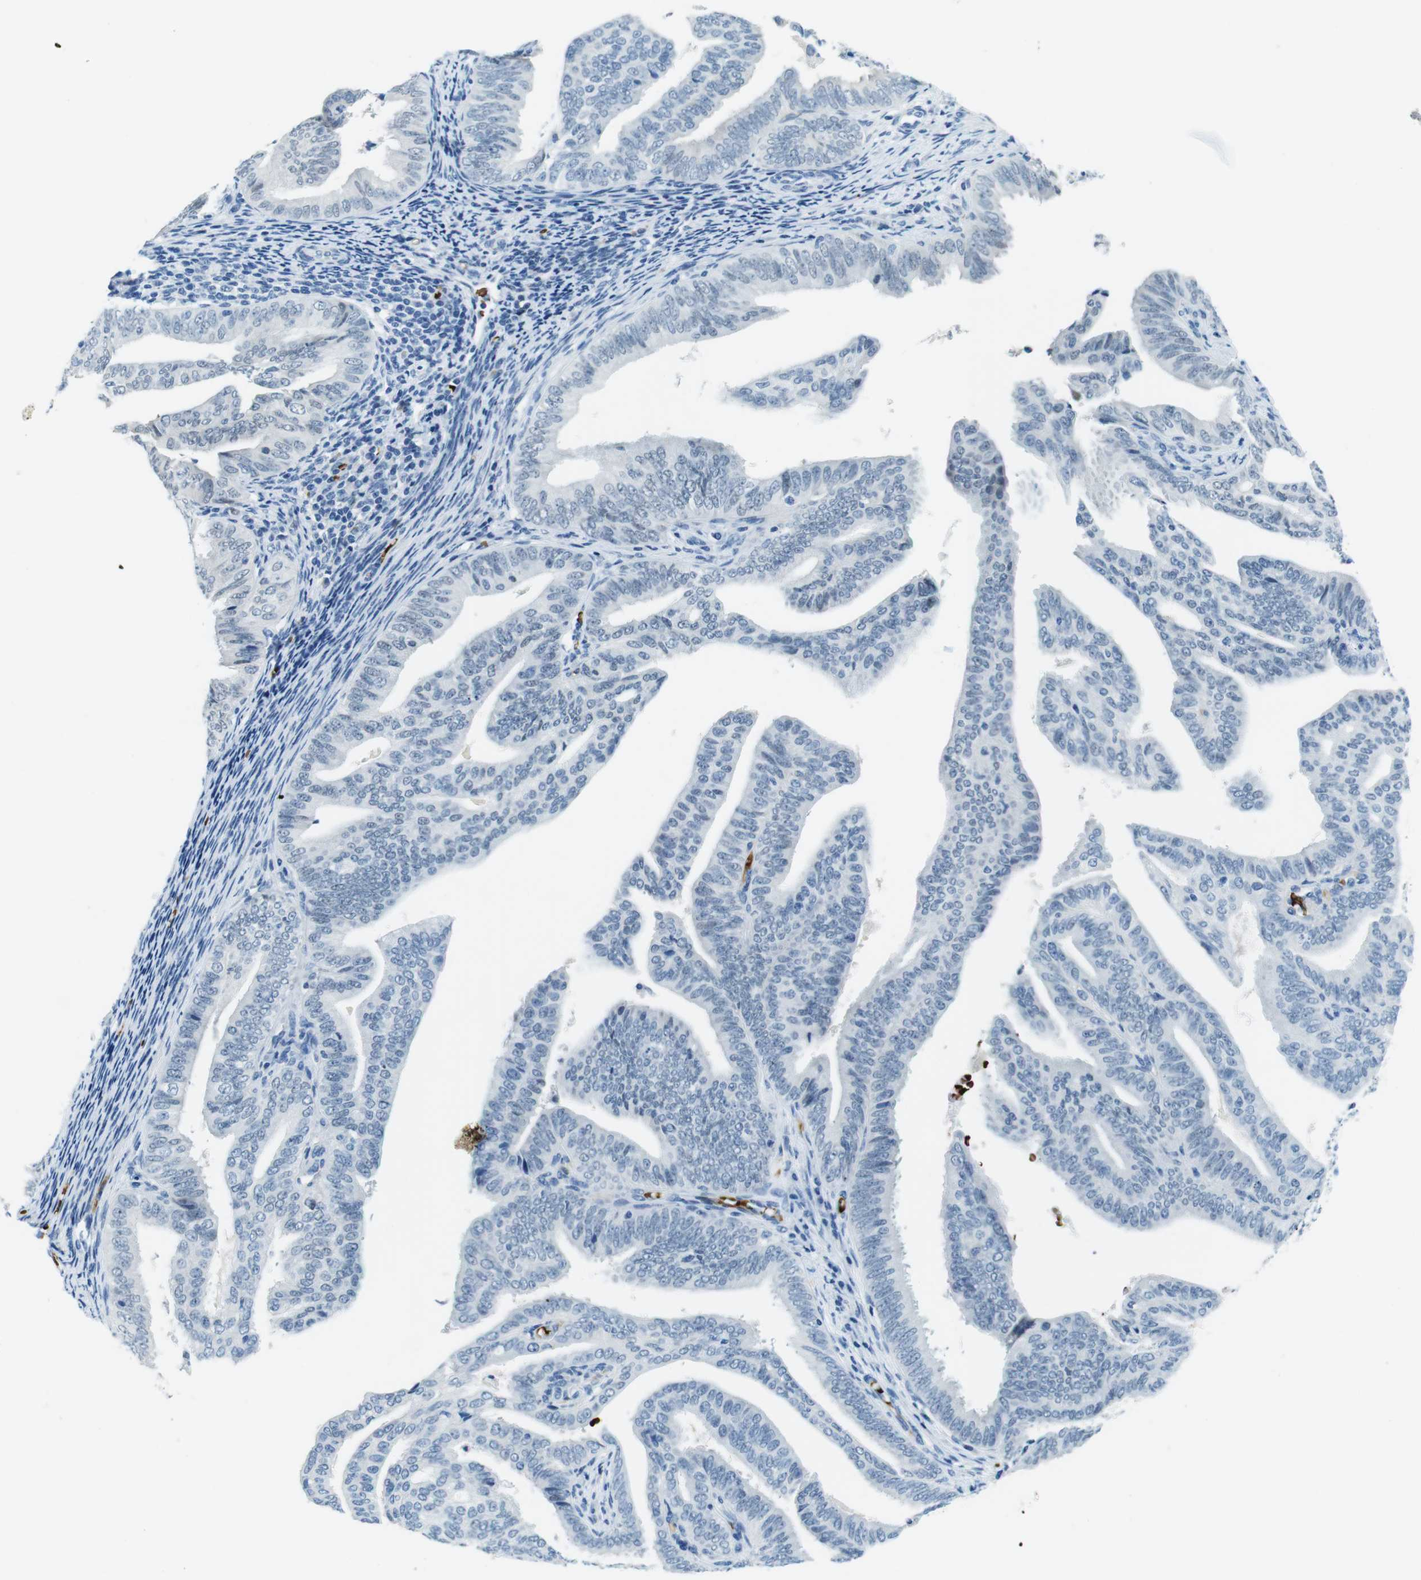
{"staining": {"intensity": "negative", "quantity": "none", "location": "none"}, "tissue": "endometrial cancer", "cell_type": "Tumor cells", "image_type": "cancer", "snomed": [{"axis": "morphology", "description": "Adenocarcinoma, NOS"}, {"axis": "topography", "description": "Endometrium"}], "caption": "Immunohistochemistry histopathology image of adenocarcinoma (endometrial) stained for a protein (brown), which displays no staining in tumor cells. (Stains: DAB immunohistochemistry with hematoxylin counter stain, Microscopy: brightfield microscopy at high magnification).", "gene": "TFAP2C", "patient": {"sex": "female", "age": 58}}